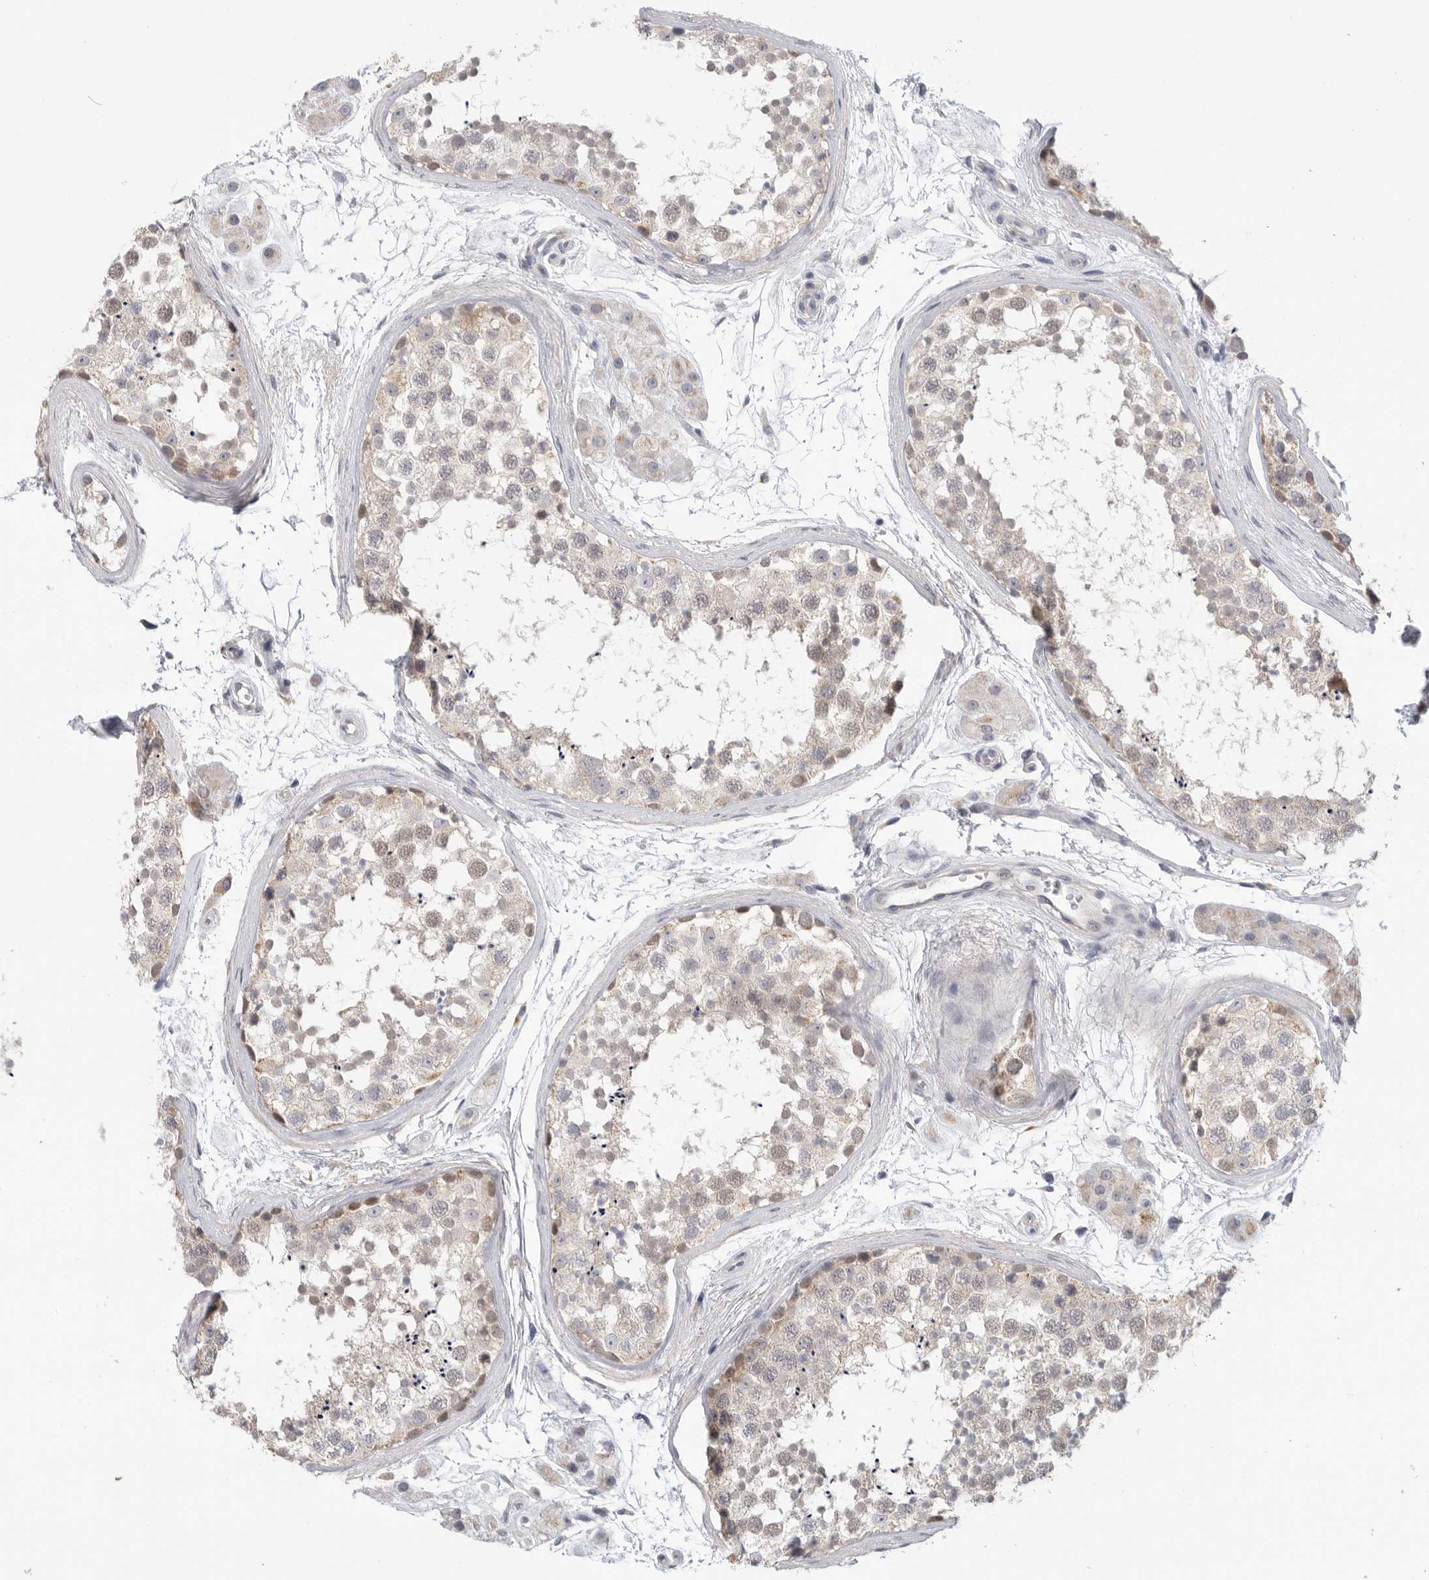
{"staining": {"intensity": "weak", "quantity": "<25%", "location": "cytoplasmic/membranous"}, "tissue": "testis", "cell_type": "Cells in seminiferous ducts", "image_type": "normal", "snomed": [{"axis": "morphology", "description": "Normal tissue, NOS"}, {"axis": "topography", "description": "Testis"}], "caption": "Immunohistochemistry (IHC) of normal testis demonstrates no staining in cells in seminiferous ducts.", "gene": "MTFR1L", "patient": {"sex": "male", "age": 56}}